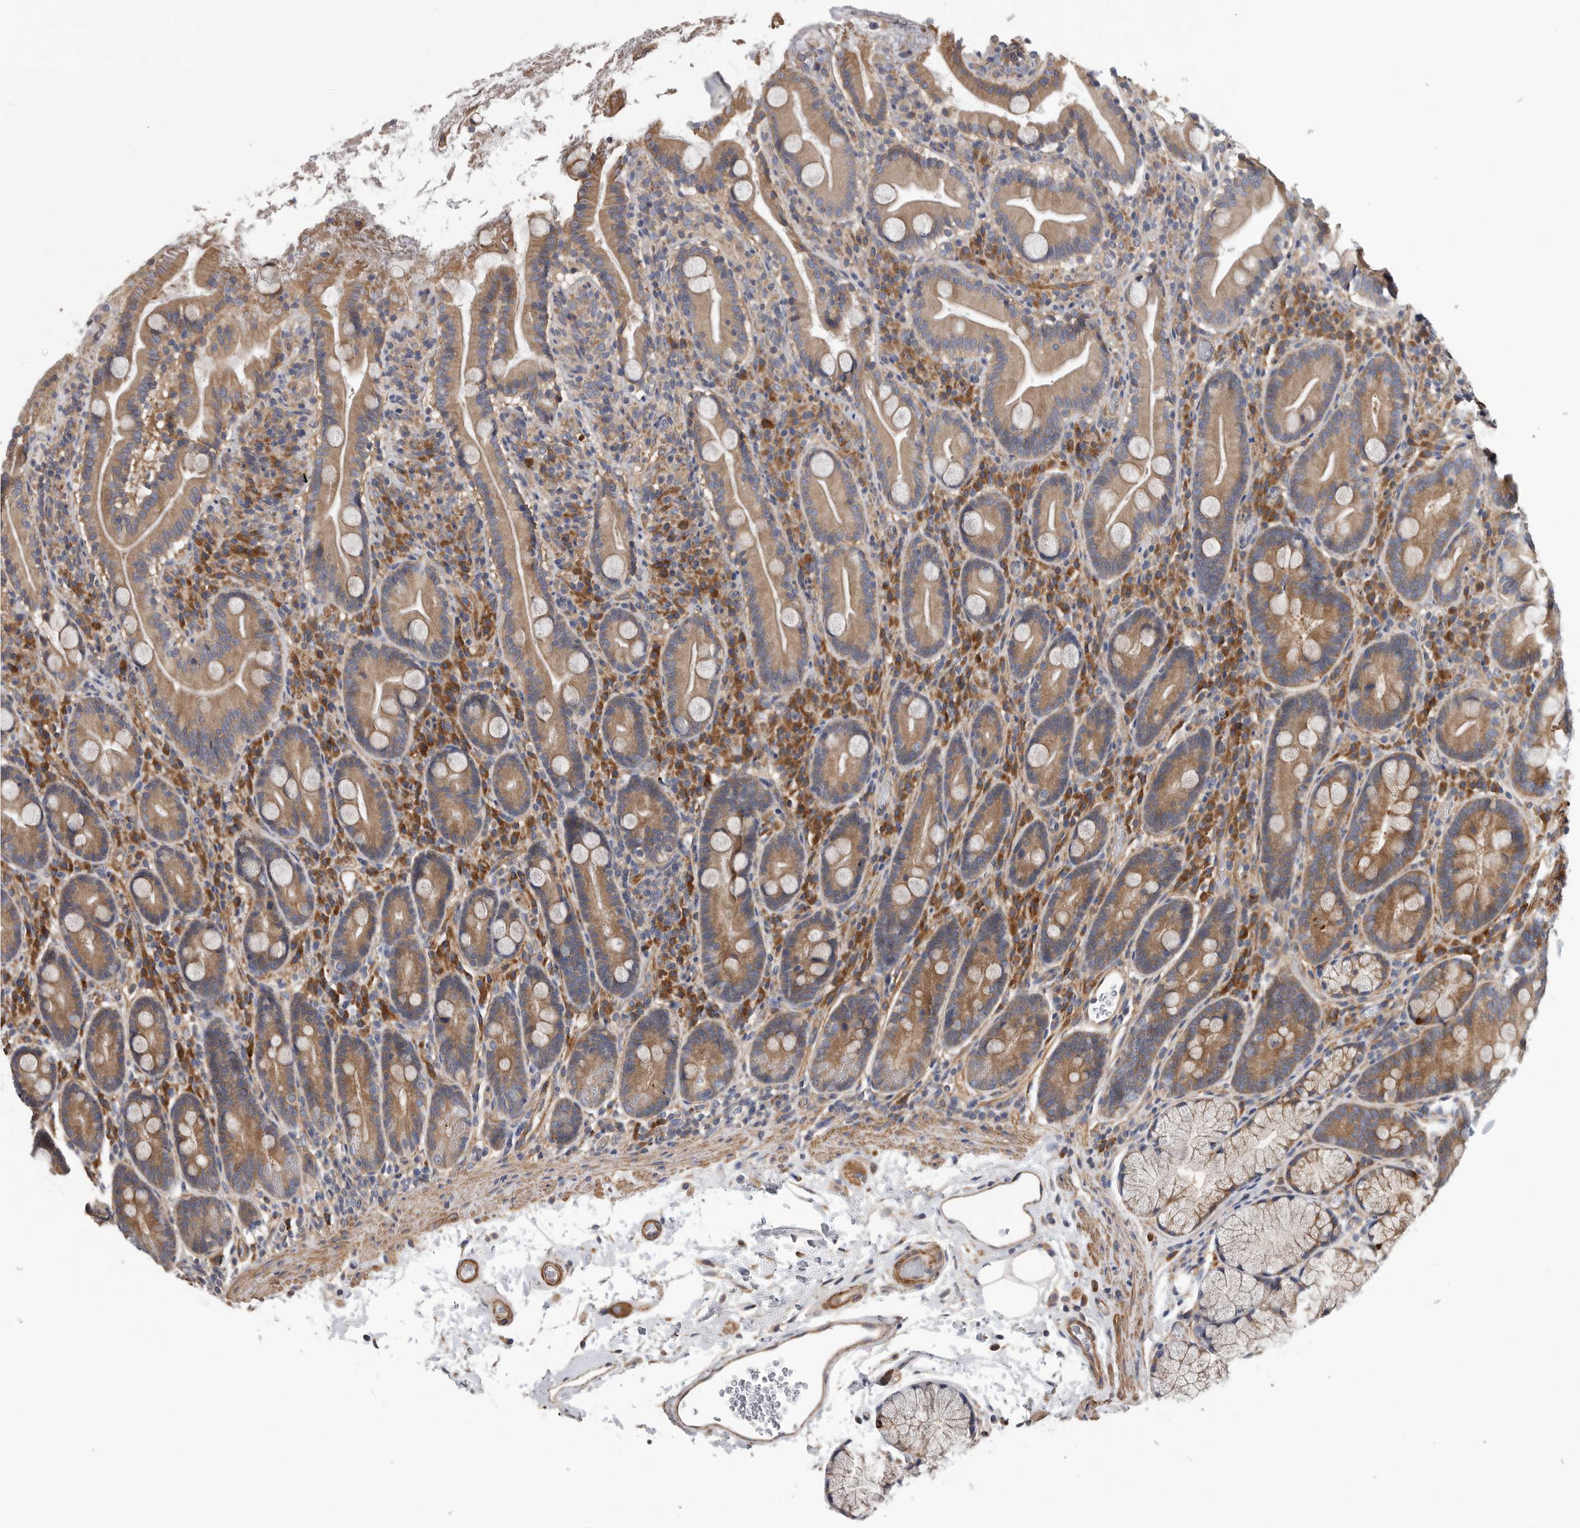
{"staining": {"intensity": "moderate", "quantity": ">75%", "location": "cytoplasmic/membranous"}, "tissue": "duodenum", "cell_type": "Glandular cells", "image_type": "normal", "snomed": [{"axis": "morphology", "description": "Normal tissue, NOS"}, {"axis": "topography", "description": "Duodenum"}], "caption": "Immunohistochemistry (IHC) photomicrograph of unremarkable duodenum stained for a protein (brown), which exhibits medium levels of moderate cytoplasmic/membranous expression in approximately >75% of glandular cells.", "gene": "OXR1", "patient": {"sex": "male", "age": 35}}